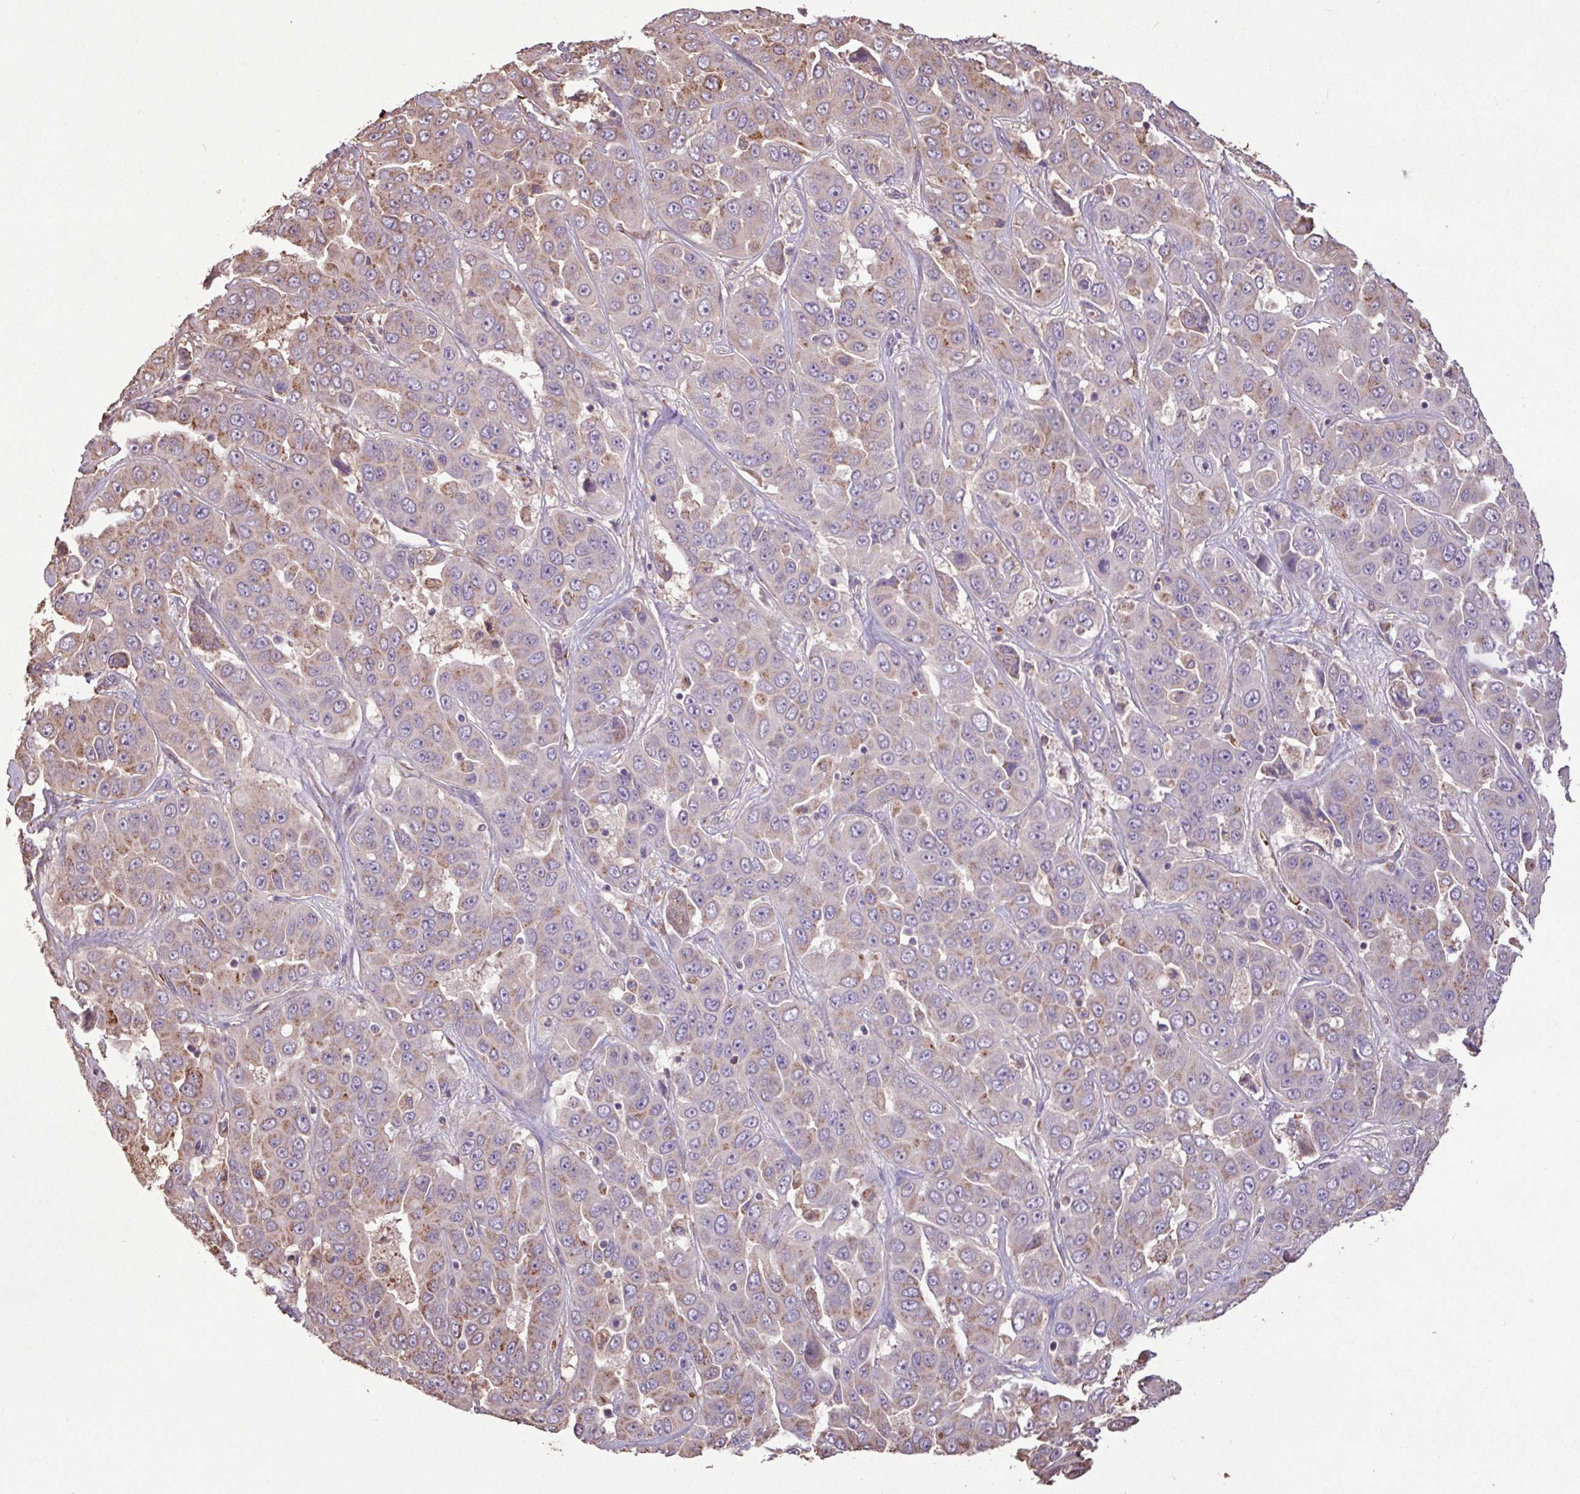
{"staining": {"intensity": "moderate", "quantity": "<25%", "location": "cytoplasmic/membranous"}, "tissue": "liver cancer", "cell_type": "Tumor cells", "image_type": "cancer", "snomed": [{"axis": "morphology", "description": "Cholangiocarcinoma"}, {"axis": "topography", "description": "Liver"}], "caption": "Protein expression by immunohistochemistry shows moderate cytoplasmic/membranous expression in about <25% of tumor cells in cholangiocarcinoma (liver).", "gene": "CHST11", "patient": {"sex": "female", "age": 52}}